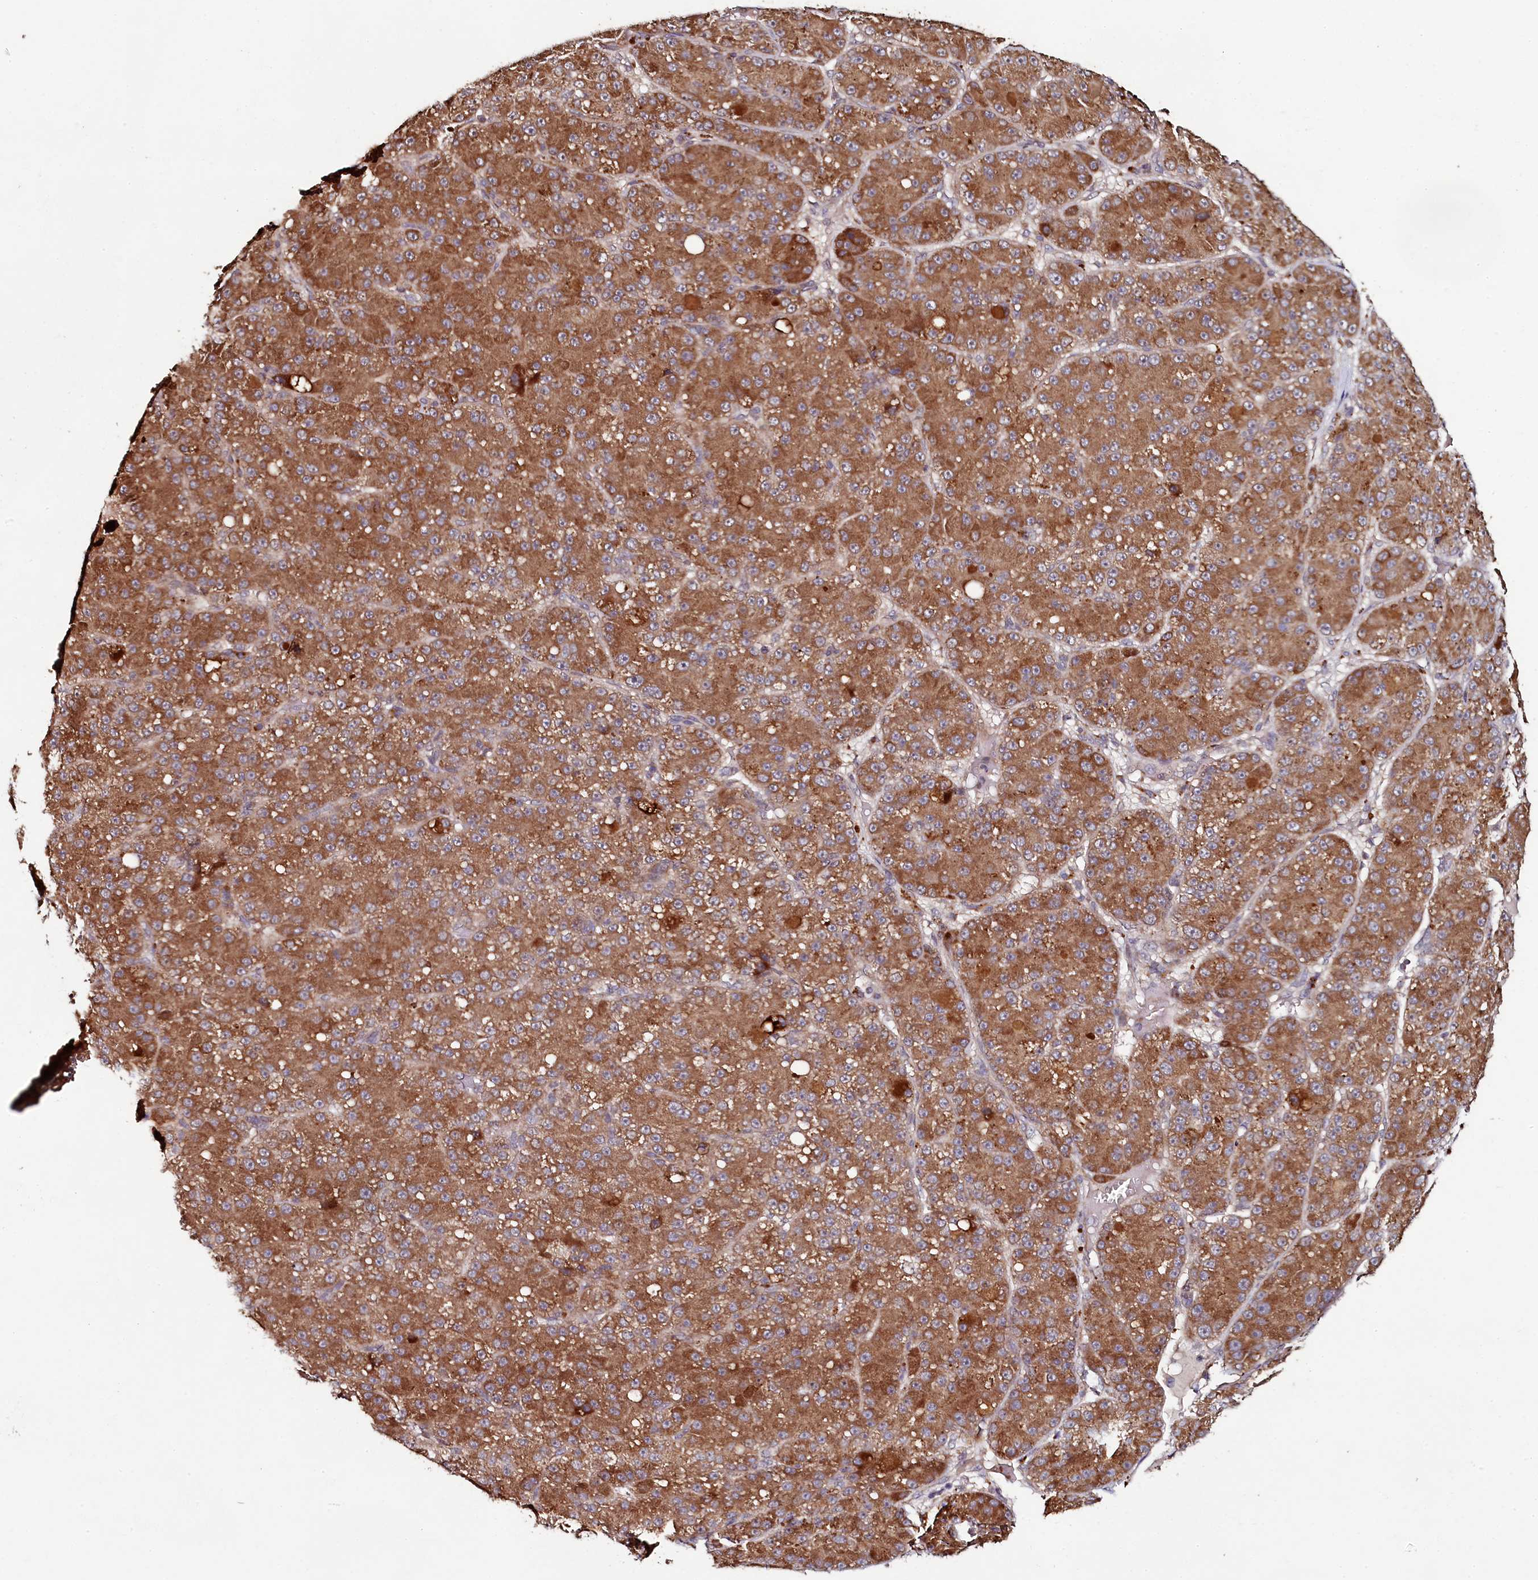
{"staining": {"intensity": "moderate", "quantity": ">75%", "location": "cytoplasmic/membranous"}, "tissue": "liver cancer", "cell_type": "Tumor cells", "image_type": "cancer", "snomed": [{"axis": "morphology", "description": "Carcinoma, Hepatocellular, NOS"}, {"axis": "topography", "description": "Liver"}], "caption": "Liver cancer tissue demonstrates moderate cytoplasmic/membranous staining in about >75% of tumor cells", "gene": "SEC24C", "patient": {"sex": "male", "age": 67}}